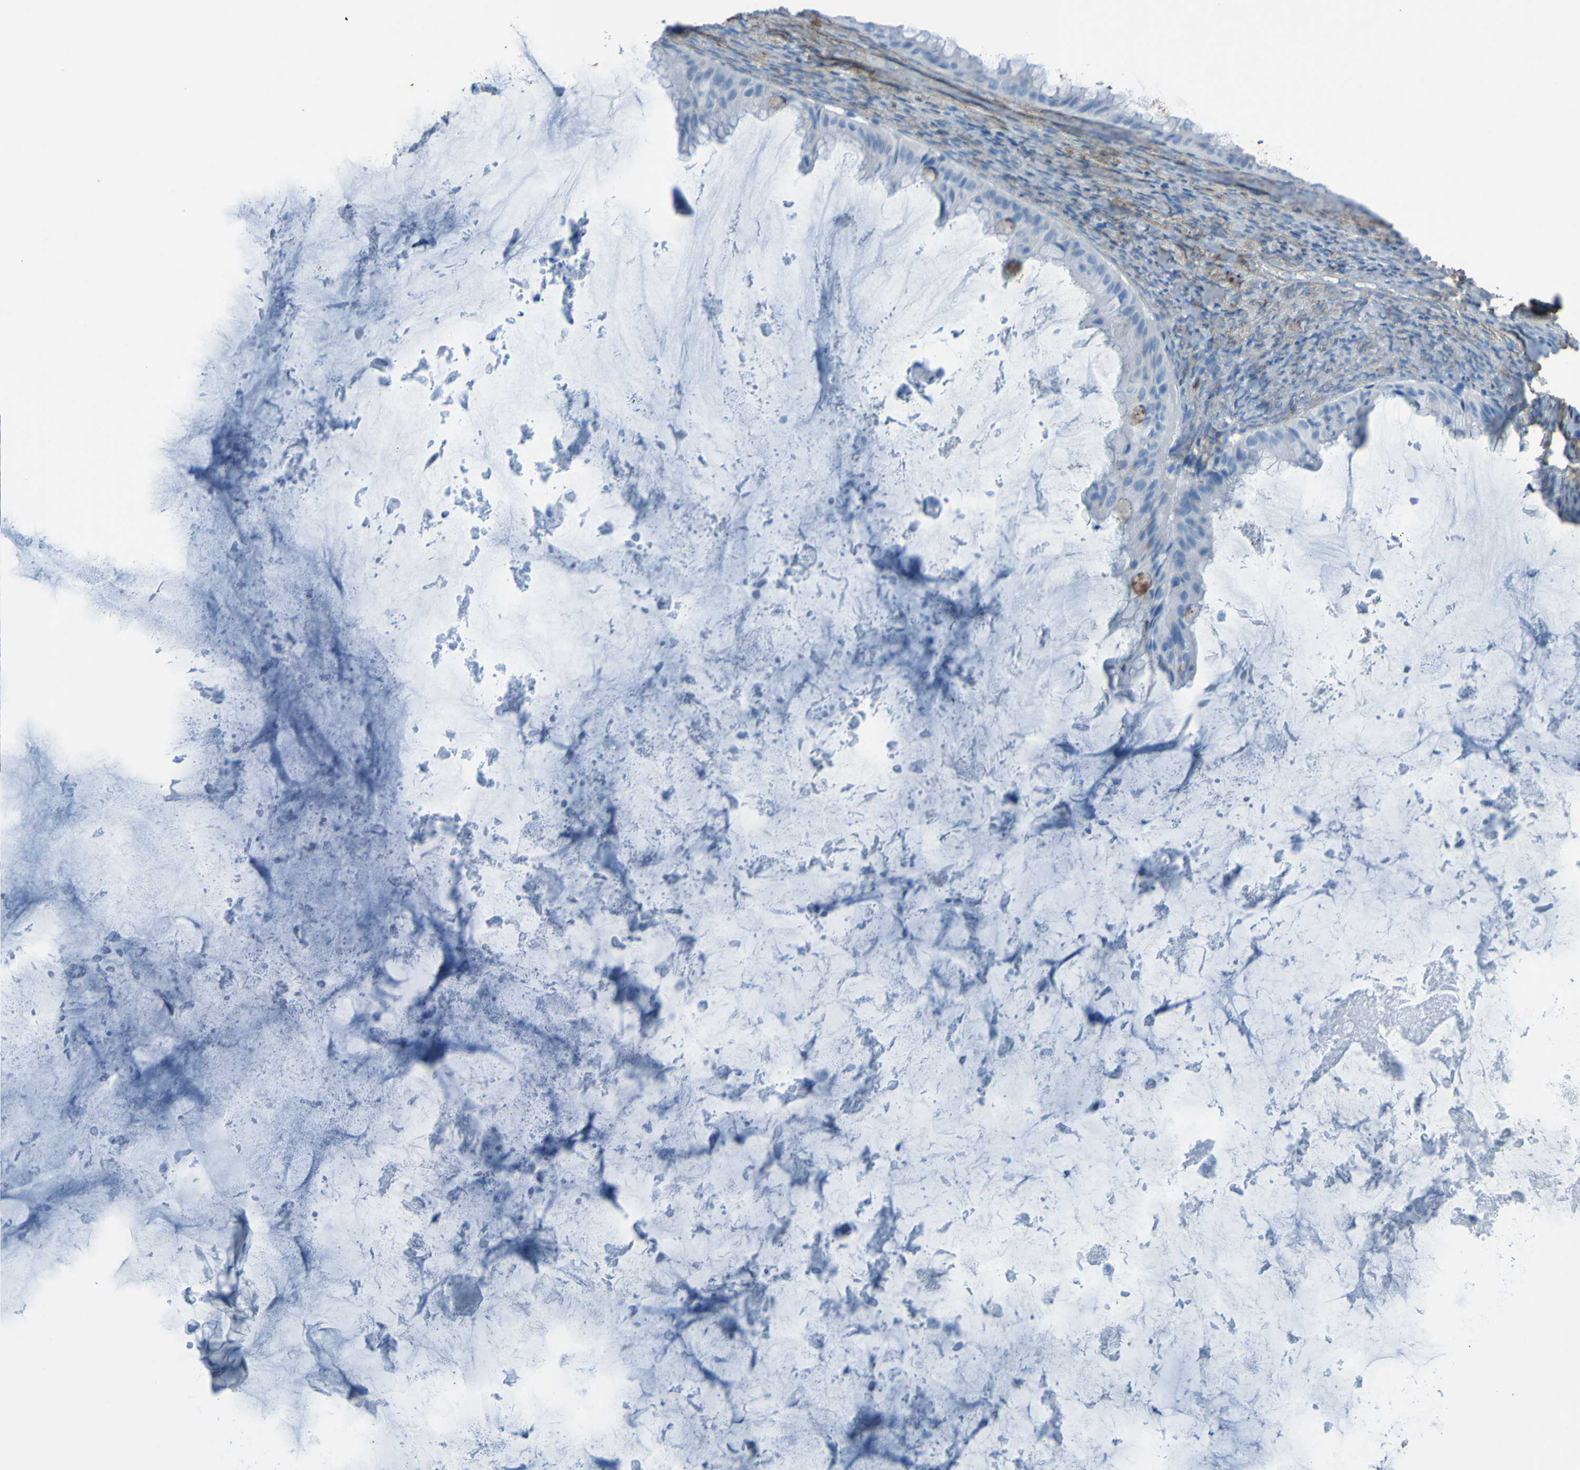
{"staining": {"intensity": "negative", "quantity": "none", "location": "none"}, "tissue": "ovarian cancer", "cell_type": "Tumor cells", "image_type": "cancer", "snomed": [{"axis": "morphology", "description": "Cystadenocarcinoma, mucinous, NOS"}, {"axis": "topography", "description": "Ovary"}], "caption": "The image reveals no staining of tumor cells in ovarian mucinous cystadenocarcinoma. The staining is performed using DAB (3,3'-diaminobenzidine) brown chromogen with nuclei counter-stained in using hematoxylin.", "gene": "COL4A2", "patient": {"sex": "female", "age": 61}}